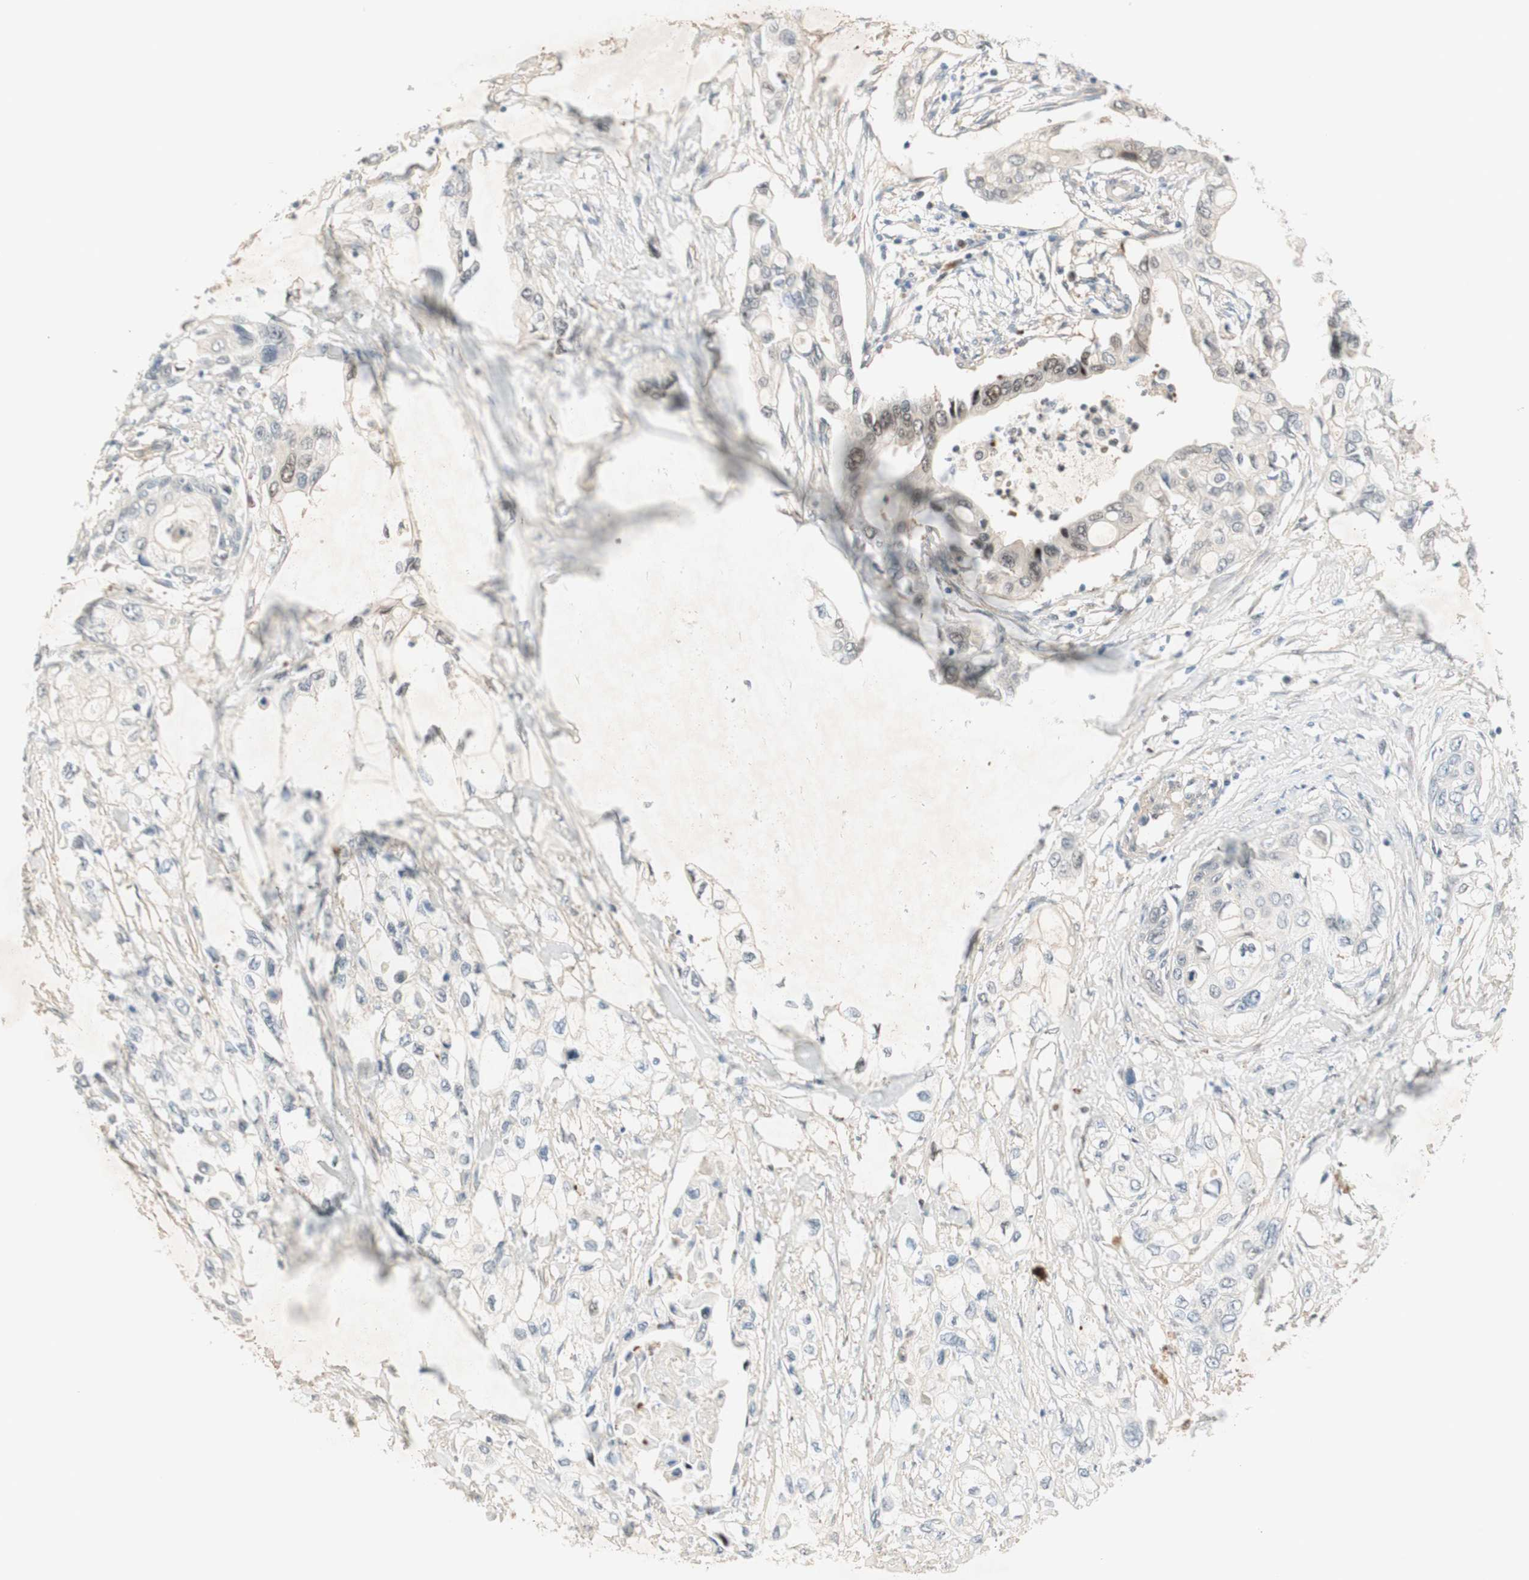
{"staining": {"intensity": "weak", "quantity": "<25%", "location": "nuclear"}, "tissue": "pancreatic cancer", "cell_type": "Tumor cells", "image_type": "cancer", "snomed": [{"axis": "morphology", "description": "Adenocarcinoma, NOS"}, {"axis": "topography", "description": "Pancreas"}], "caption": "Micrograph shows no significant protein expression in tumor cells of adenocarcinoma (pancreatic).", "gene": "RFNG", "patient": {"sex": "female", "age": 70}}